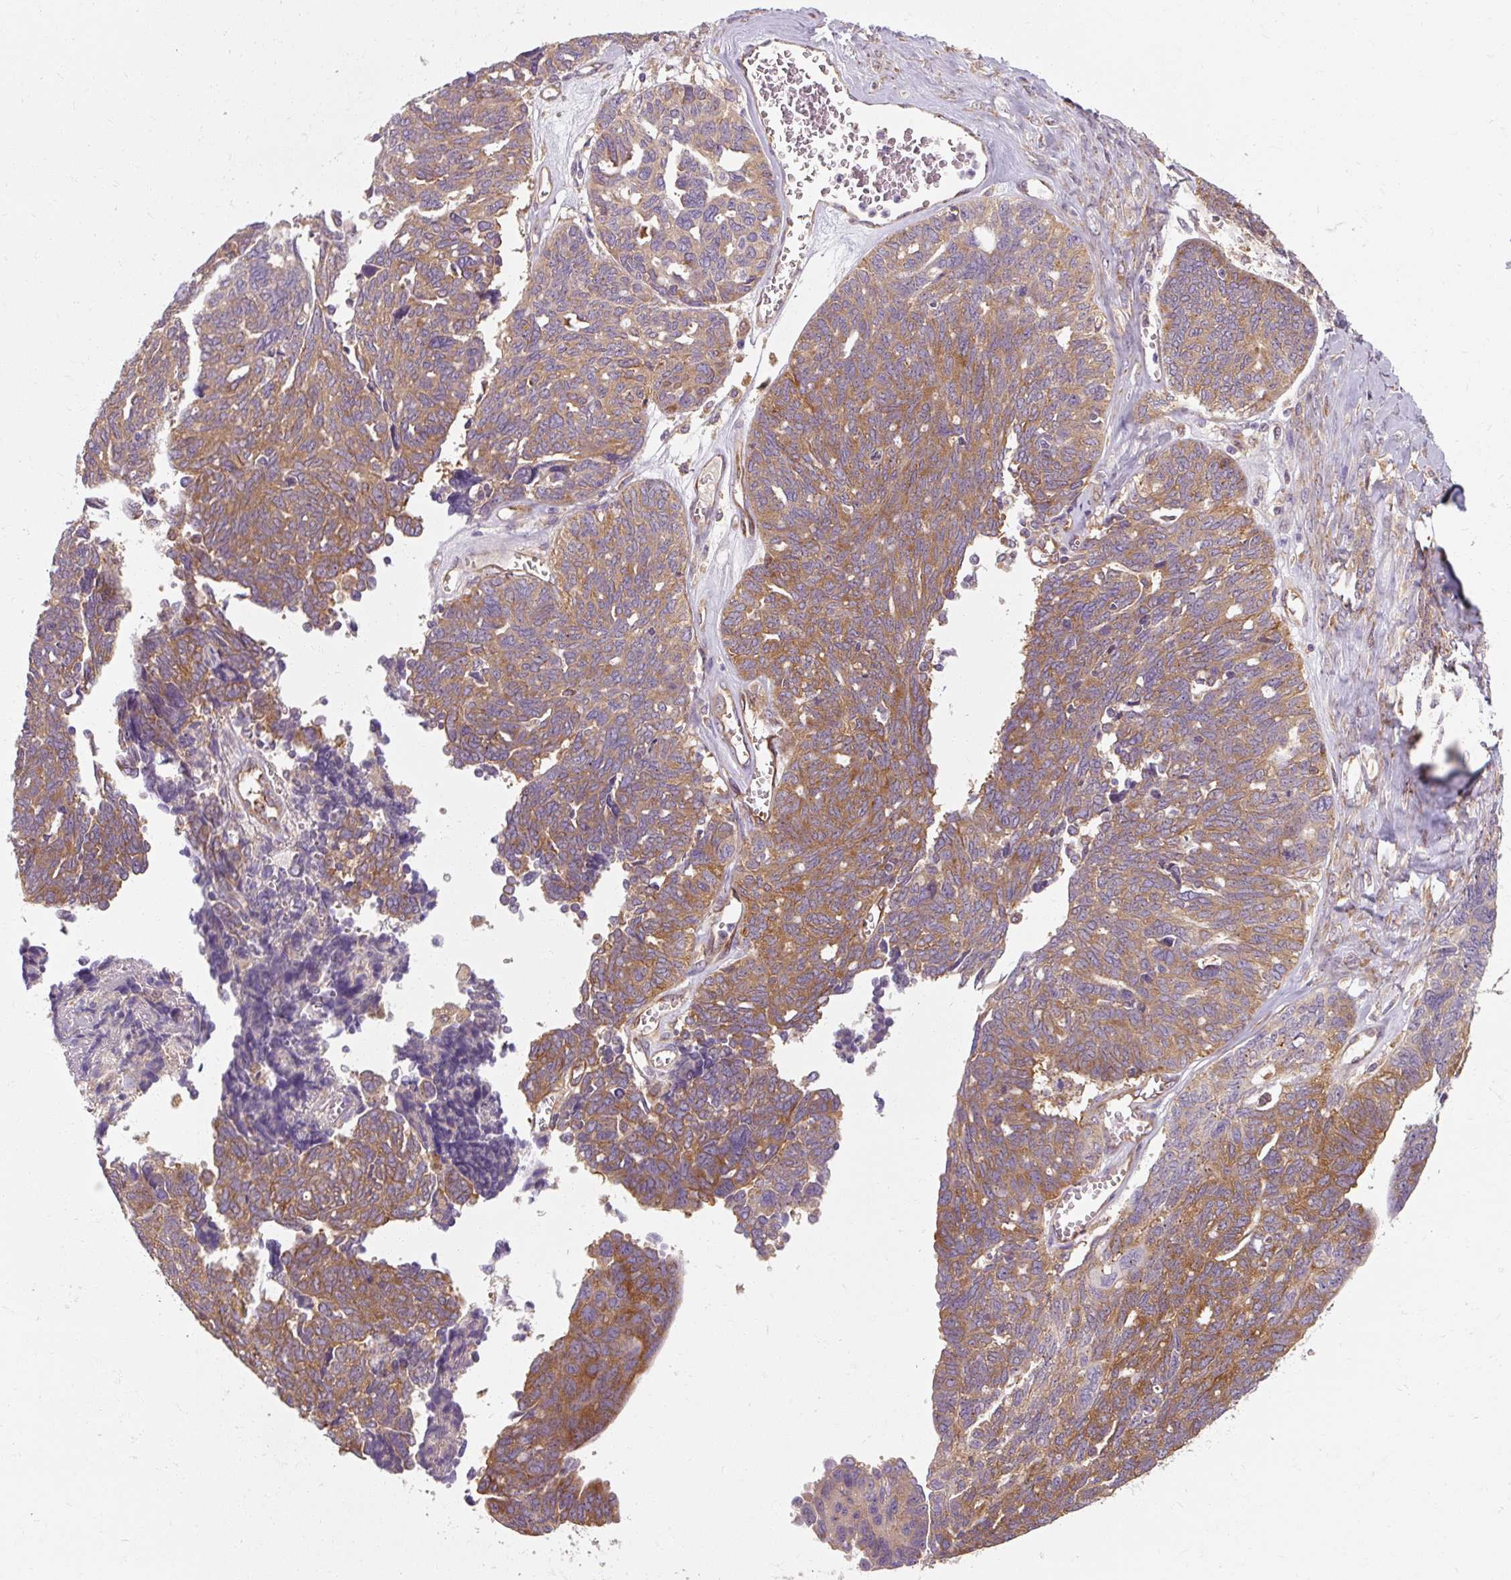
{"staining": {"intensity": "moderate", "quantity": ">75%", "location": "cytoplasmic/membranous"}, "tissue": "ovarian cancer", "cell_type": "Tumor cells", "image_type": "cancer", "snomed": [{"axis": "morphology", "description": "Cystadenocarcinoma, serous, NOS"}, {"axis": "topography", "description": "Ovary"}], "caption": "High-power microscopy captured an IHC histopathology image of ovarian cancer, revealing moderate cytoplasmic/membranous positivity in approximately >75% of tumor cells. Immunohistochemistry (ihc) stains the protein of interest in brown and the nuclei are stained blue.", "gene": "TBC1D4", "patient": {"sex": "female", "age": 79}}